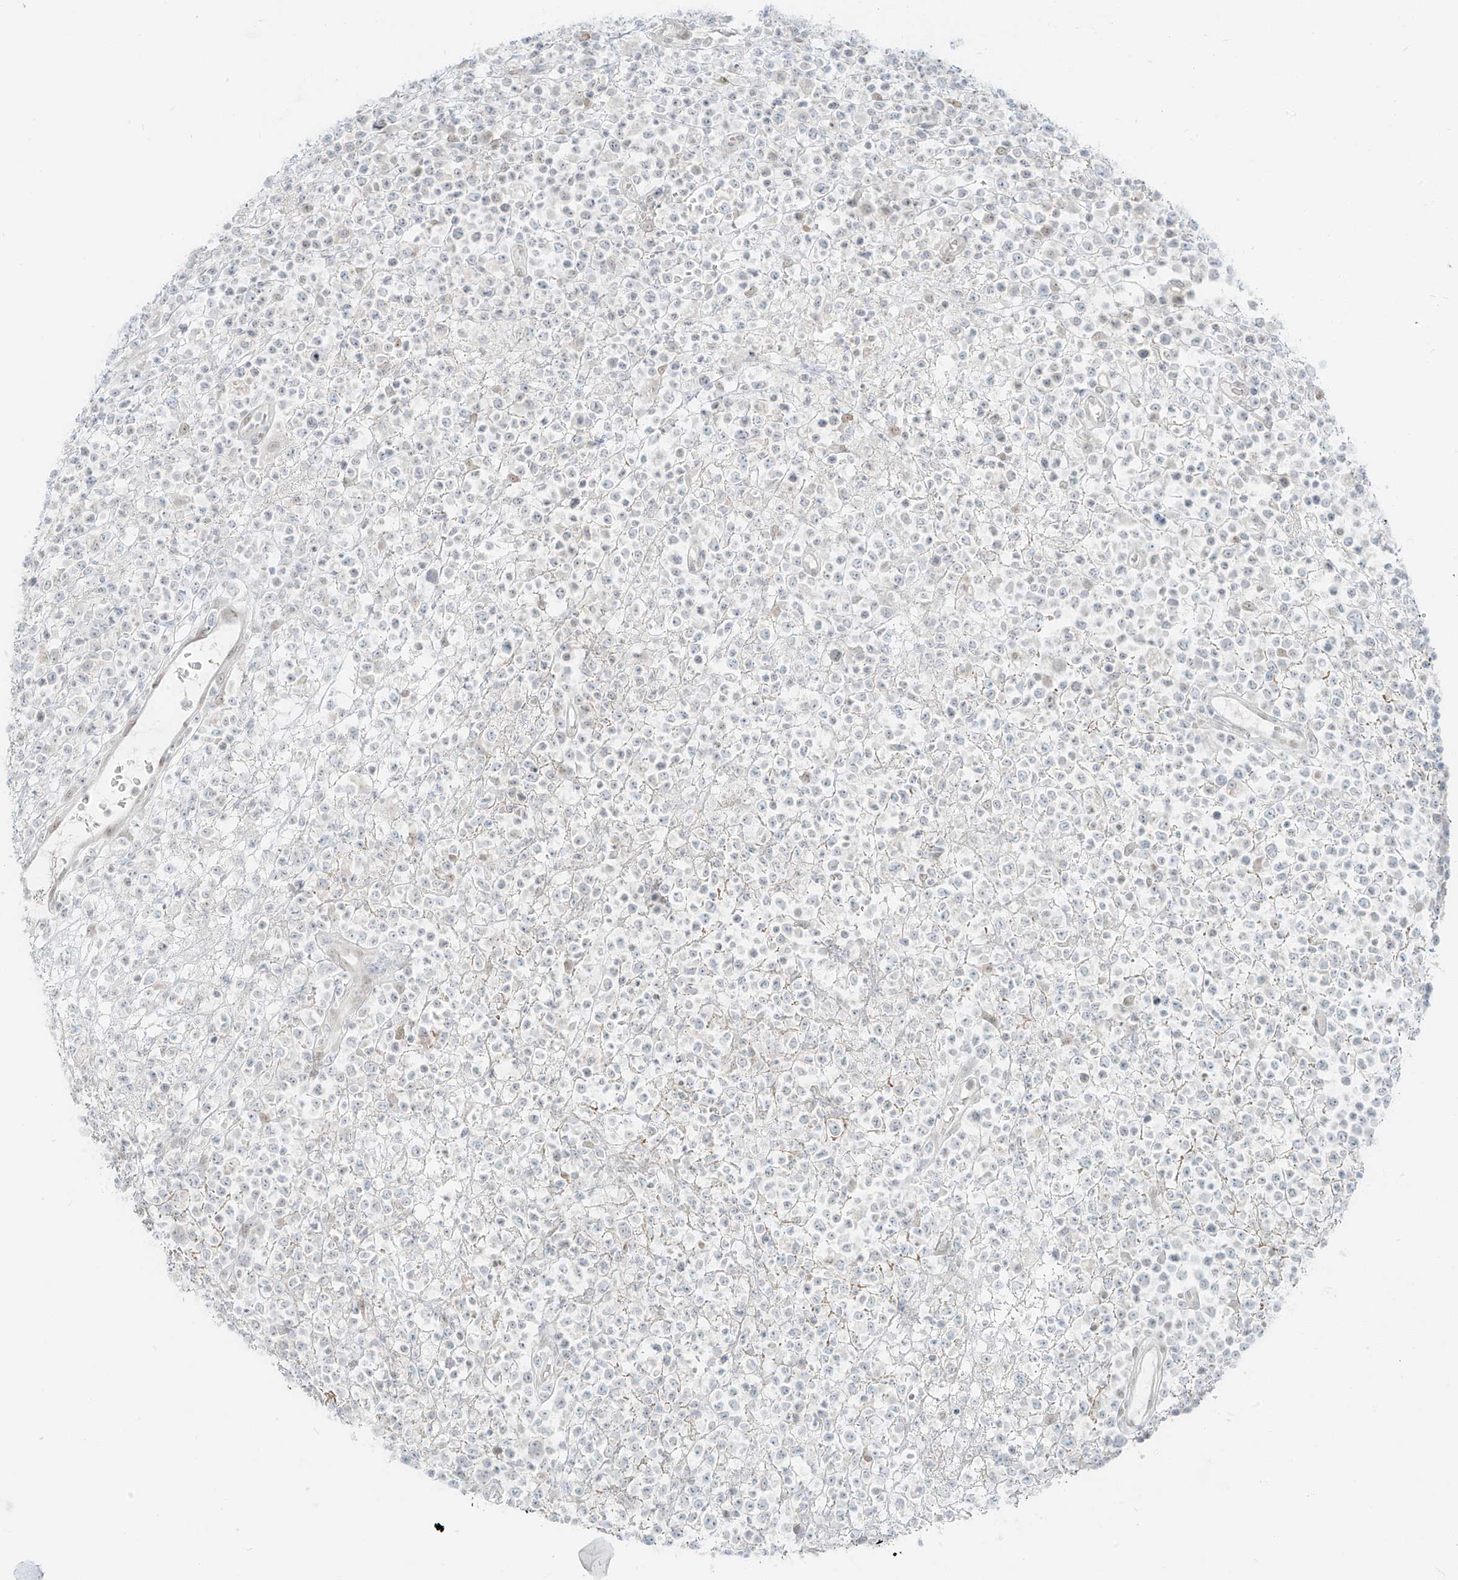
{"staining": {"intensity": "negative", "quantity": "none", "location": "none"}, "tissue": "lymphoma", "cell_type": "Tumor cells", "image_type": "cancer", "snomed": [{"axis": "morphology", "description": "Malignant lymphoma, non-Hodgkin's type, High grade"}, {"axis": "topography", "description": "Colon"}], "caption": "IHC micrograph of neoplastic tissue: lymphoma stained with DAB demonstrates no significant protein staining in tumor cells.", "gene": "ZNF774", "patient": {"sex": "female", "age": 53}}